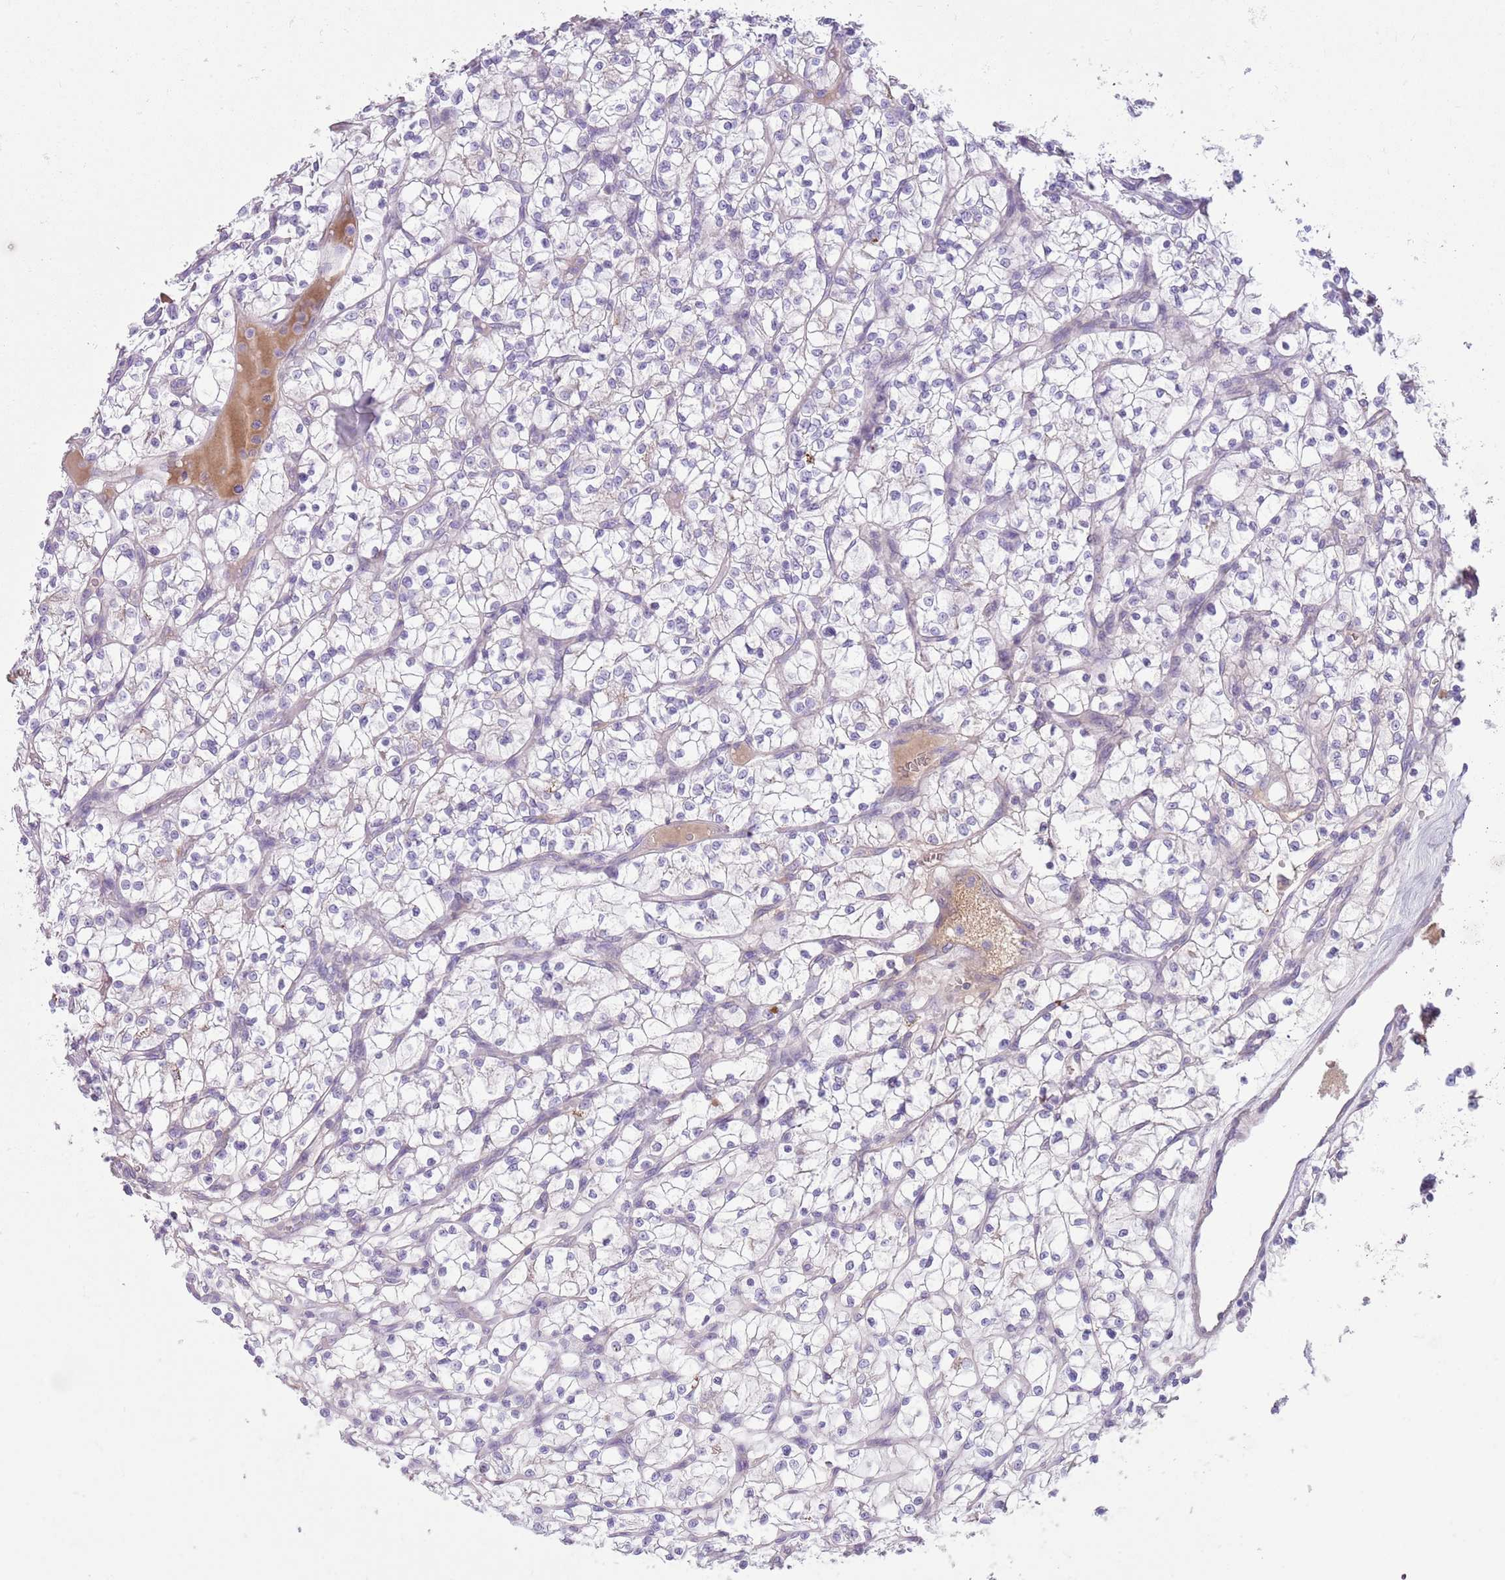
{"staining": {"intensity": "negative", "quantity": "none", "location": "none"}, "tissue": "renal cancer", "cell_type": "Tumor cells", "image_type": "cancer", "snomed": [{"axis": "morphology", "description": "Adenocarcinoma, NOS"}, {"axis": "topography", "description": "Kidney"}], "caption": "Immunohistochemical staining of human renal adenocarcinoma exhibits no significant staining in tumor cells.", "gene": "CFH", "patient": {"sex": "female", "age": 64}}